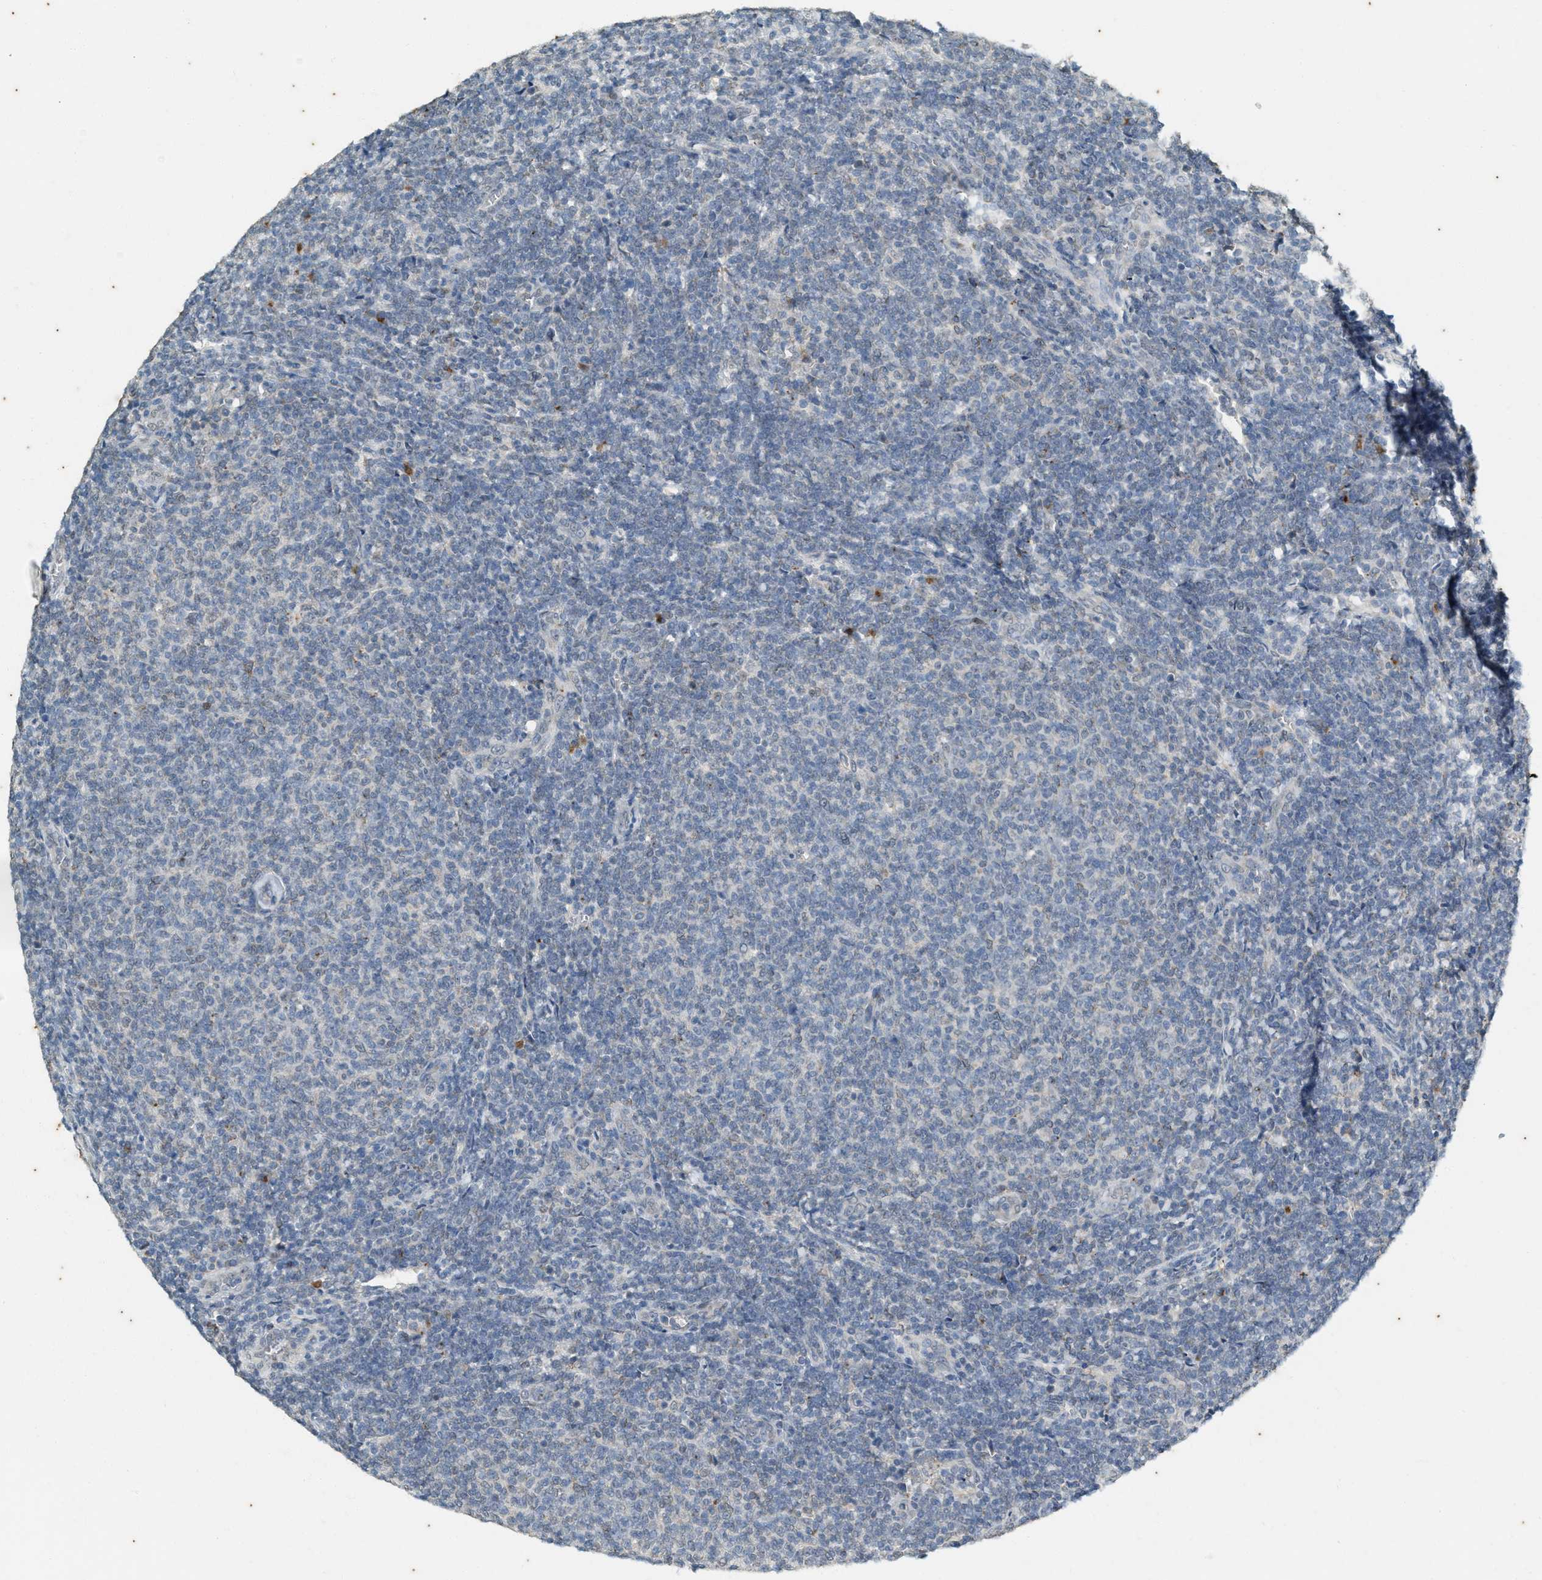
{"staining": {"intensity": "negative", "quantity": "none", "location": "none"}, "tissue": "lymphoma", "cell_type": "Tumor cells", "image_type": "cancer", "snomed": [{"axis": "morphology", "description": "Malignant lymphoma, non-Hodgkin's type, Low grade"}, {"axis": "topography", "description": "Lymph node"}], "caption": "An IHC histopathology image of lymphoma is shown. There is no staining in tumor cells of lymphoma.", "gene": "CHPF2", "patient": {"sex": "male", "age": 66}}